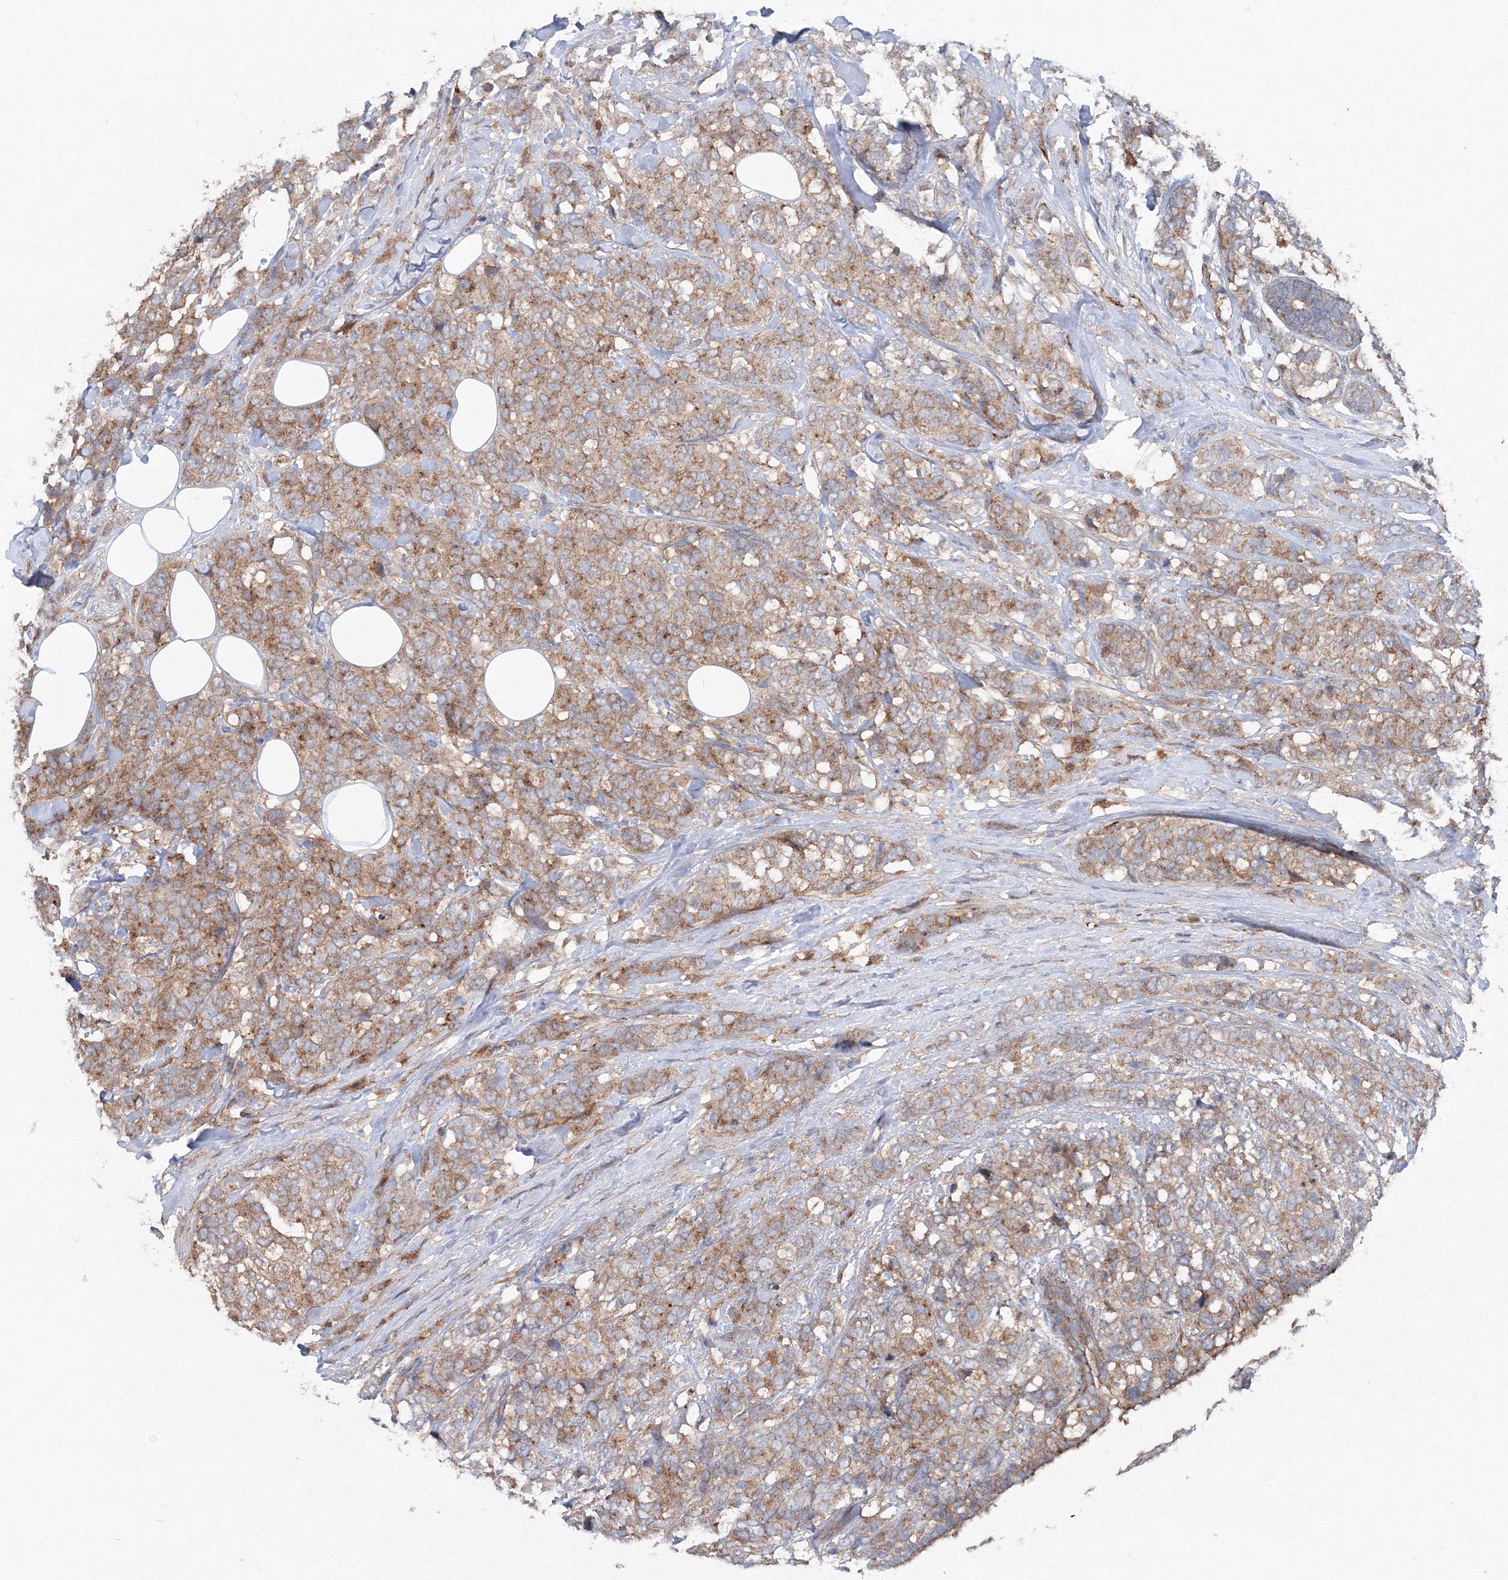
{"staining": {"intensity": "moderate", "quantity": ">75%", "location": "cytoplasmic/membranous"}, "tissue": "breast cancer", "cell_type": "Tumor cells", "image_type": "cancer", "snomed": [{"axis": "morphology", "description": "Lobular carcinoma"}, {"axis": "topography", "description": "Breast"}], "caption": "Human breast cancer (lobular carcinoma) stained with a brown dye exhibits moderate cytoplasmic/membranous positive positivity in about >75% of tumor cells.", "gene": "GGA2", "patient": {"sex": "female", "age": 59}}